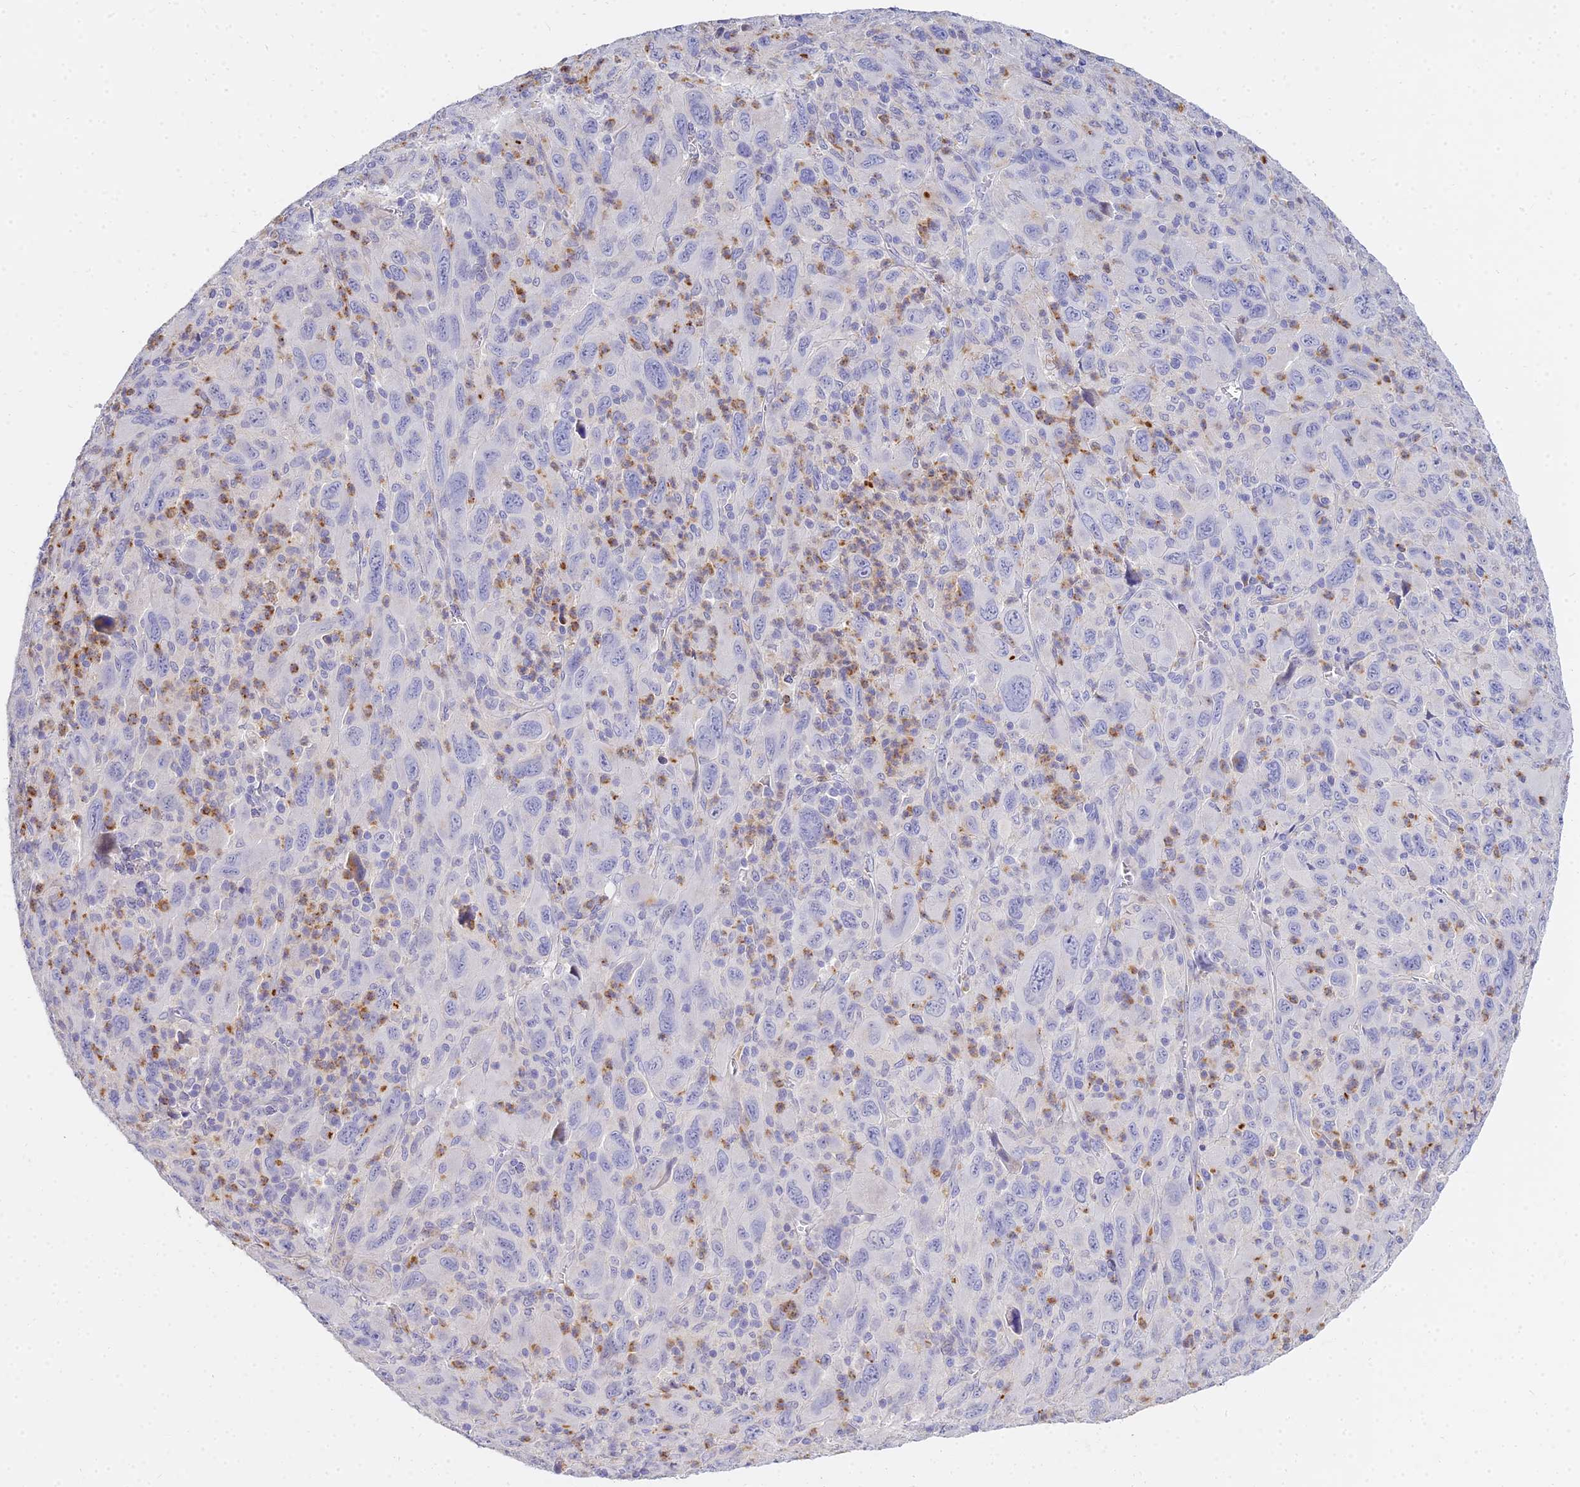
{"staining": {"intensity": "negative", "quantity": "none", "location": "none"}, "tissue": "melanoma", "cell_type": "Tumor cells", "image_type": "cancer", "snomed": [{"axis": "morphology", "description": "Malignant melanoma, Metastatic site"}, {"axis": "topography", "description": "Skin"}], "caption": "This is an immunohistochemistry micrograph of human malignant melanoma (metastatic site). There is no expression in tumor cells.", "gene": "VWC2L", "patient": {"sex": "female", "age": 56}}